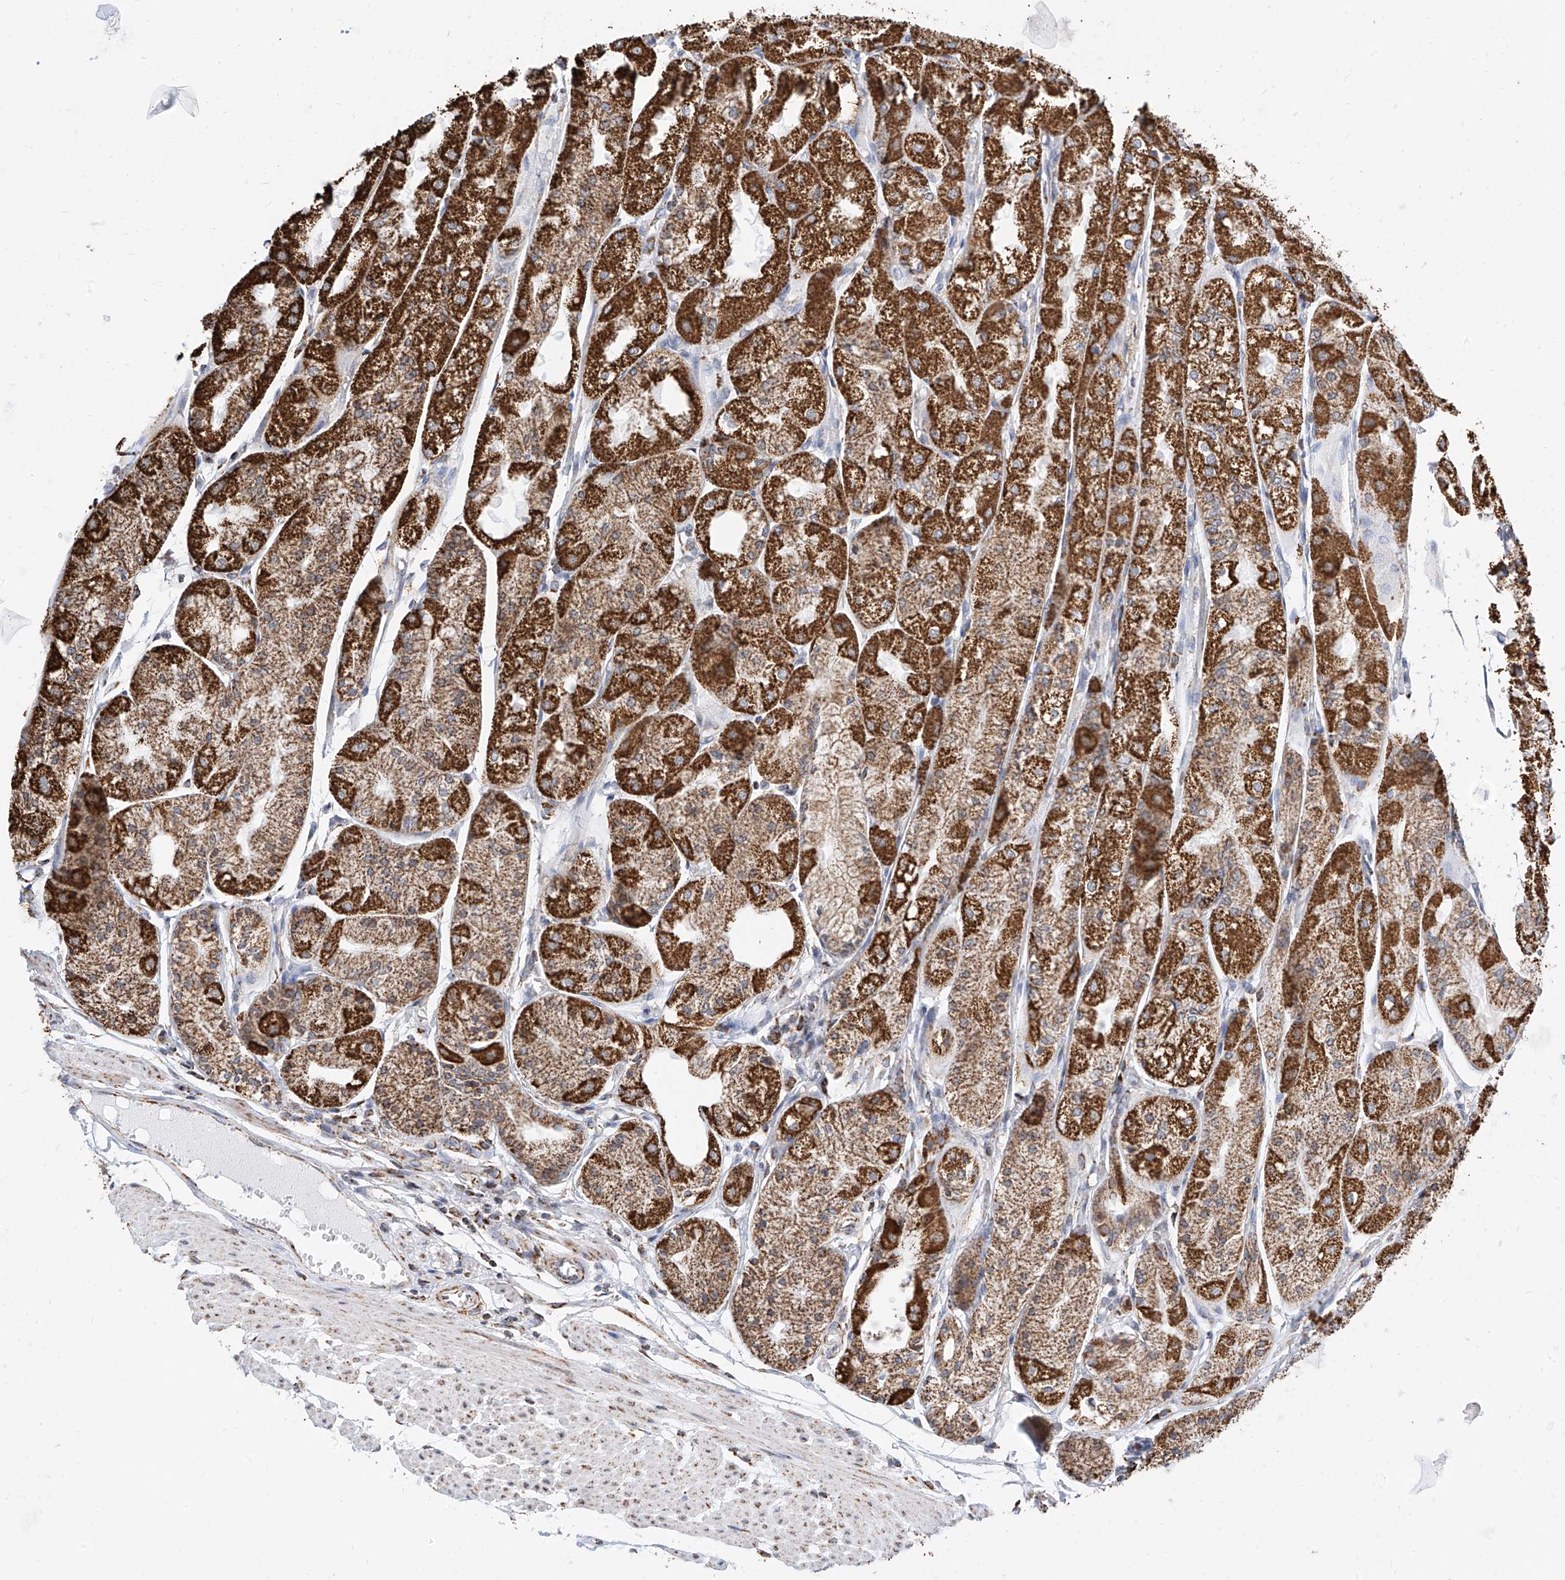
{"staining": {"intensity": "strong", "quantity": ">75%", "location": "cytoplasmic/membranous"}, "tissue": "stomach", "cell_type": "Glandular cells", "image_type": "normal", "snomed": [{"axis": "morphology", "description": "Normal tissue, NOS"}, {"axis": "topography", "description": "Stomach, upper"}], "caption": "Immunohistochemistry (IHC) of benign human stomach demonstrates high levels of strong cytoplasmic/membranous staining in about >75% of glandular cells. (brown staining indicates protein expression, while blue staining denotes nuclei).", "gene": "NALCN", "patient": {"sex": "male", "age": 72}}